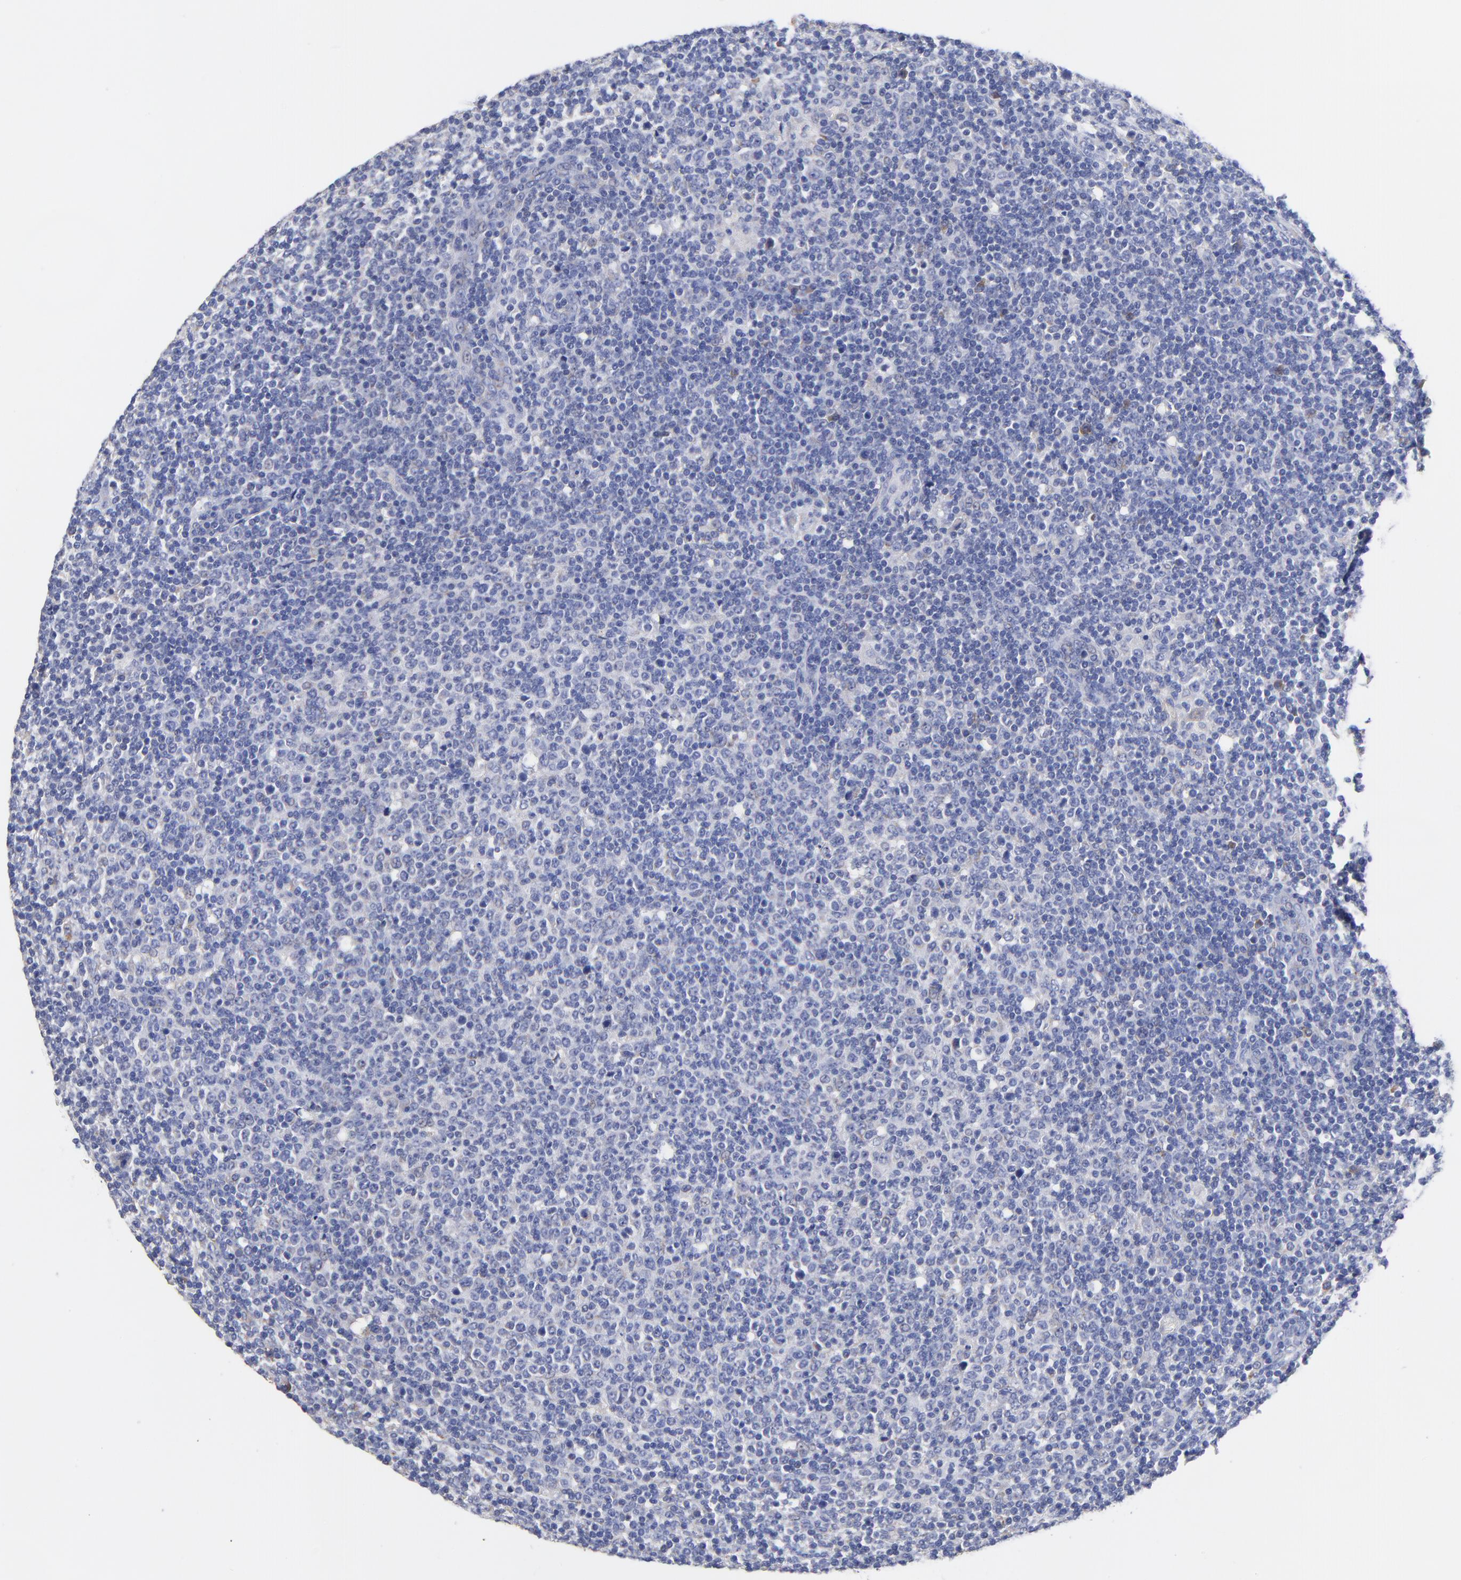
{"staining": {"intensity": "weak", "quantity": "<25%", "location": "cytoplasmic/membranous"}, "tissue": "lymphoma", "cell_type": "Tumor cells", "image_type": "cancer", "snomed": [{"axis": "morphology", "description": "Malignant lymphoma, non-Hodgkin's type, Low grade"}, {"axis": "topography", "description": "Lymph node"}], "caption": "DAB (3,3'-diaminobenzidine) immunohistochemical staining of malignant lymphoma, non-Hodgkin's type (low-grade) exhibits no significant expression in tumor cells.", "gene": "LAX1", "patient": {"sex": "male", "age": 70}}